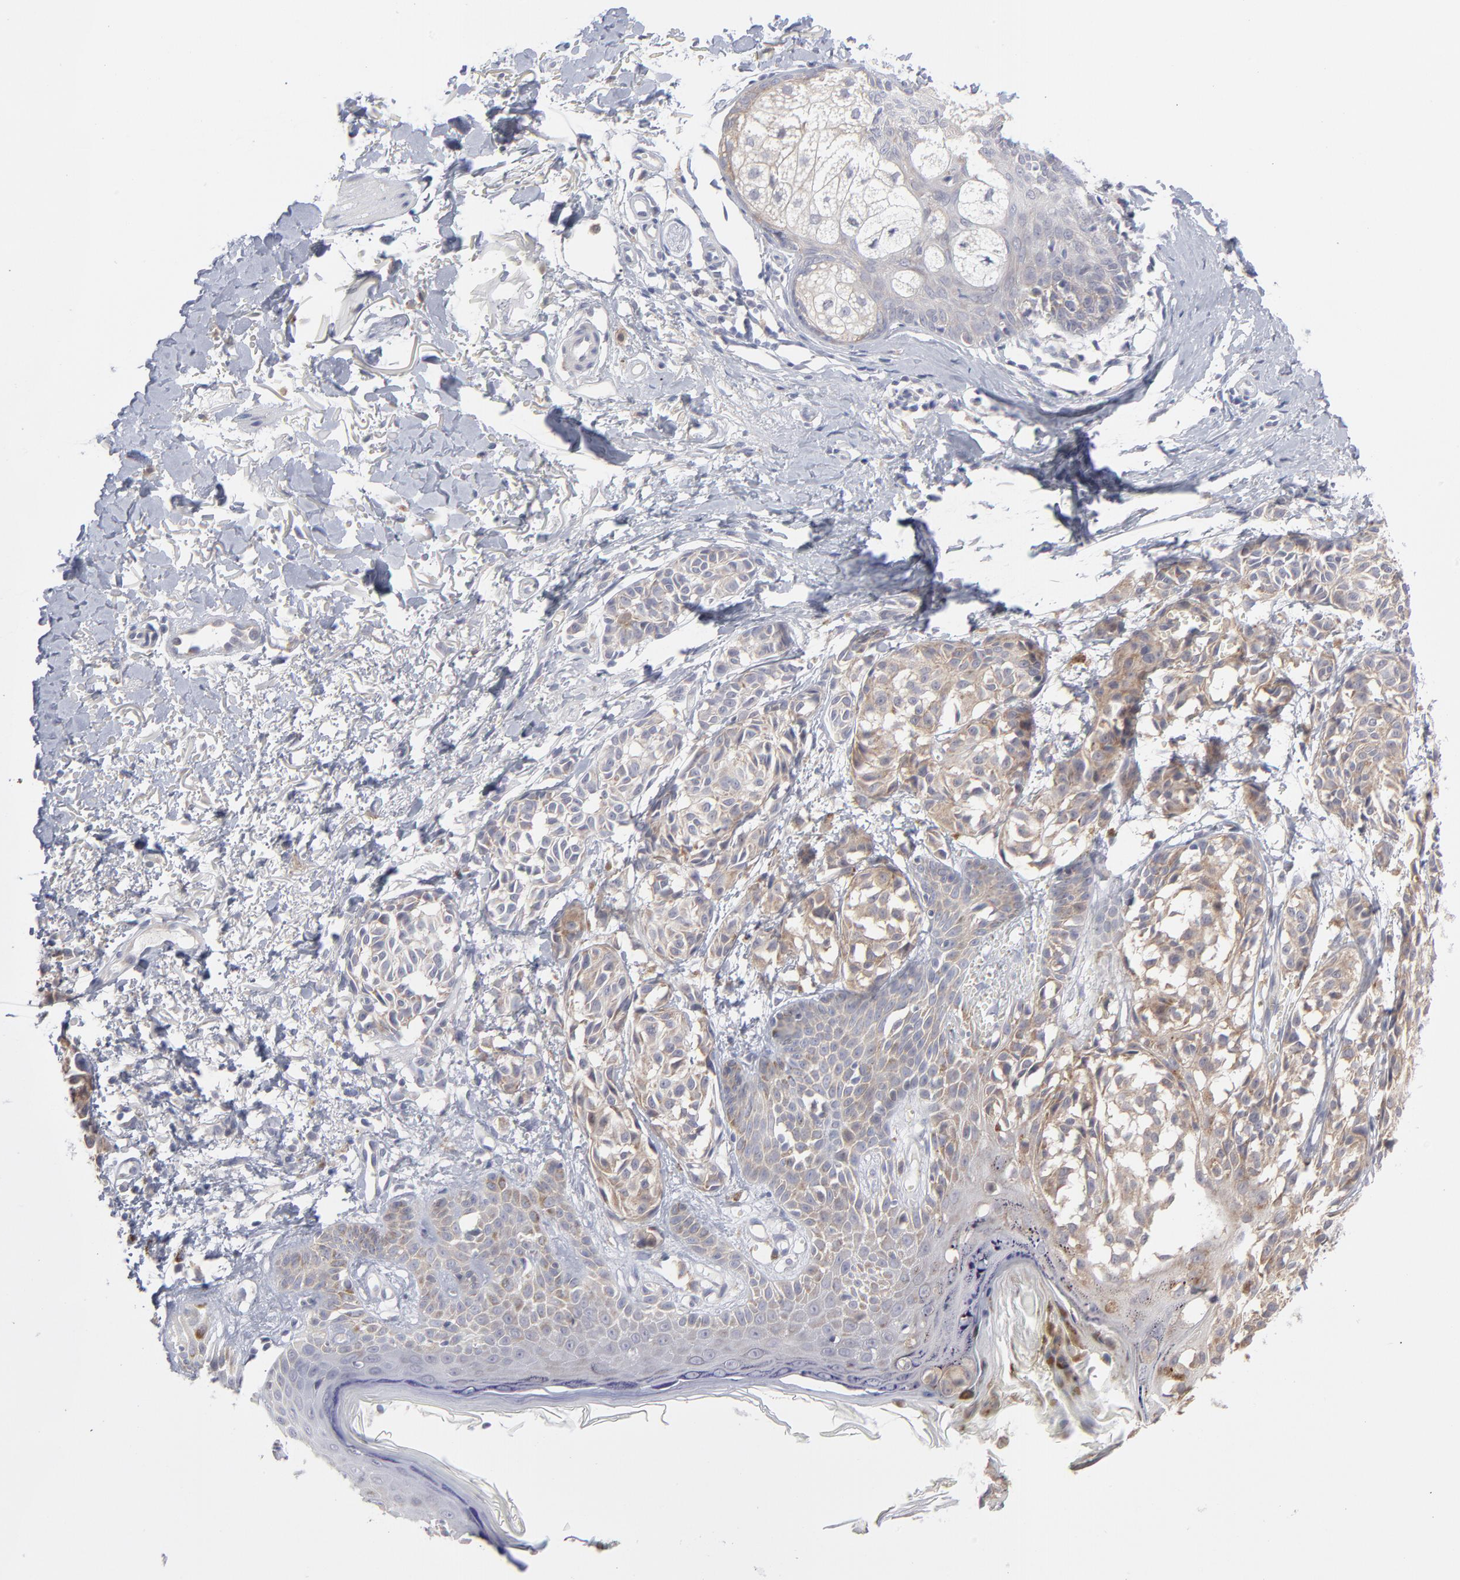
{"staining": {"intensity": "weak", "quantity": ">75%", "location": "cytoplasmic/membranous"}, "tissue": "melanoma", "cell_type": "Tumor cells", "image_type": "cancer", "snomed": [{"axis": "morphology", "description": "Malignant melanoma, NOS"}, {"axis": "topography", "description": "Skin"}], "caption": "Approximately >75% of tumor cells in melanoma show weak cytoplasmic/membranous protein expression as visualized by brown immunohistochemical staining.", "gene": "RPS24", "patient": {"sex": "male", "age": 76}}